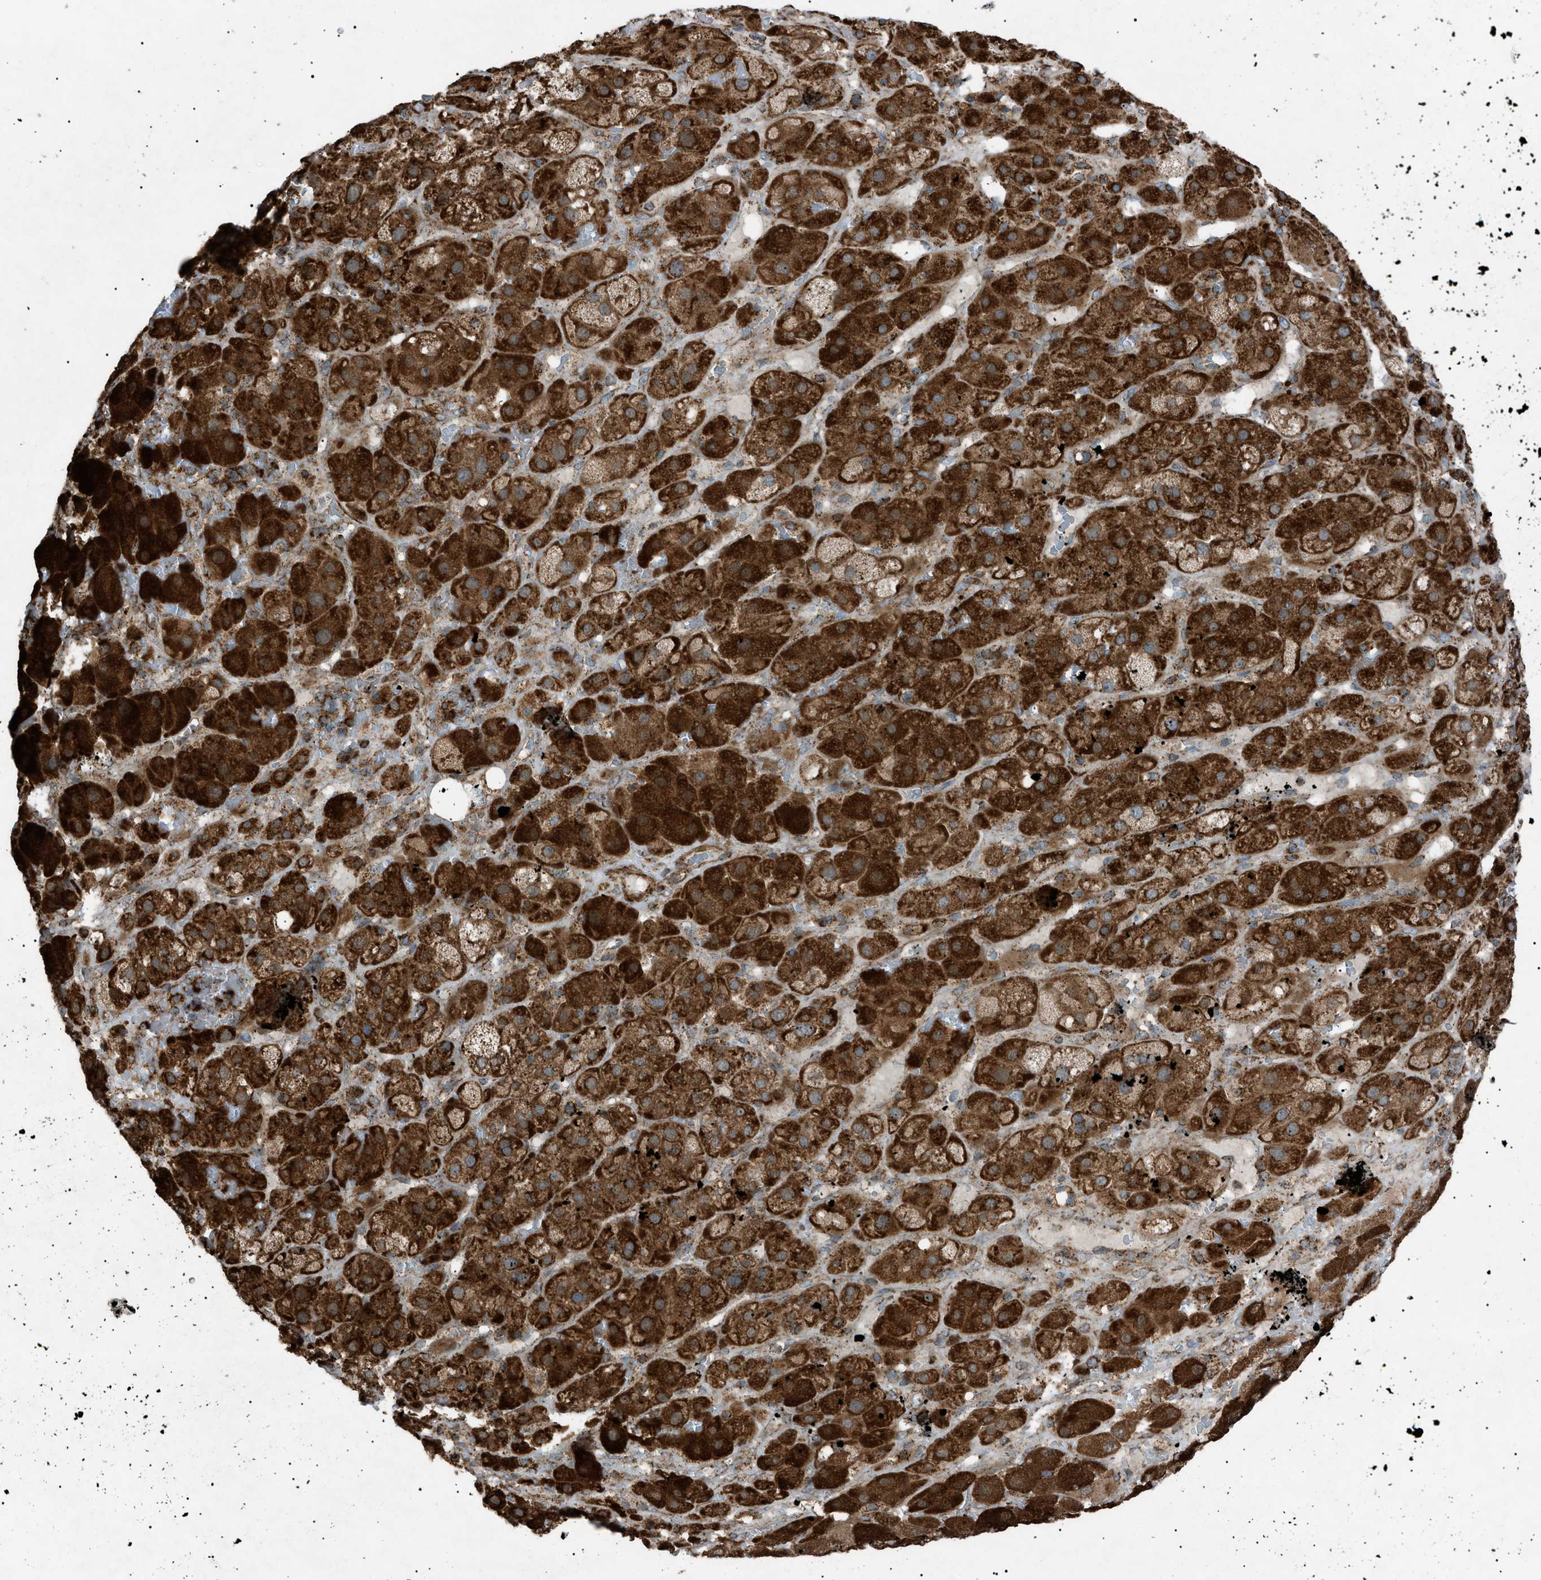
{"staining": {"intensity": "strong", "quantity": ">75%", "location": "cytoplasmic/membranous"}, "tissue": "adrenal gland", "cell_type": "Glandular cells", "image_type": "normal", "snomed": [{"axis": "morphology", "description": "Normal tissue, NOS"}, {"axis": "topography", "description": "Adrenal gland"}], "caption": "IHC micrograph of normal adrenal gland stained for a protein (brown), which demonstrates high levels of strong cytoplasmic/membranous positivity in approximately >75% of glandular cells.", "gene": "C1GALT1C1", "patient": {"sex": "female", "age": 47}}